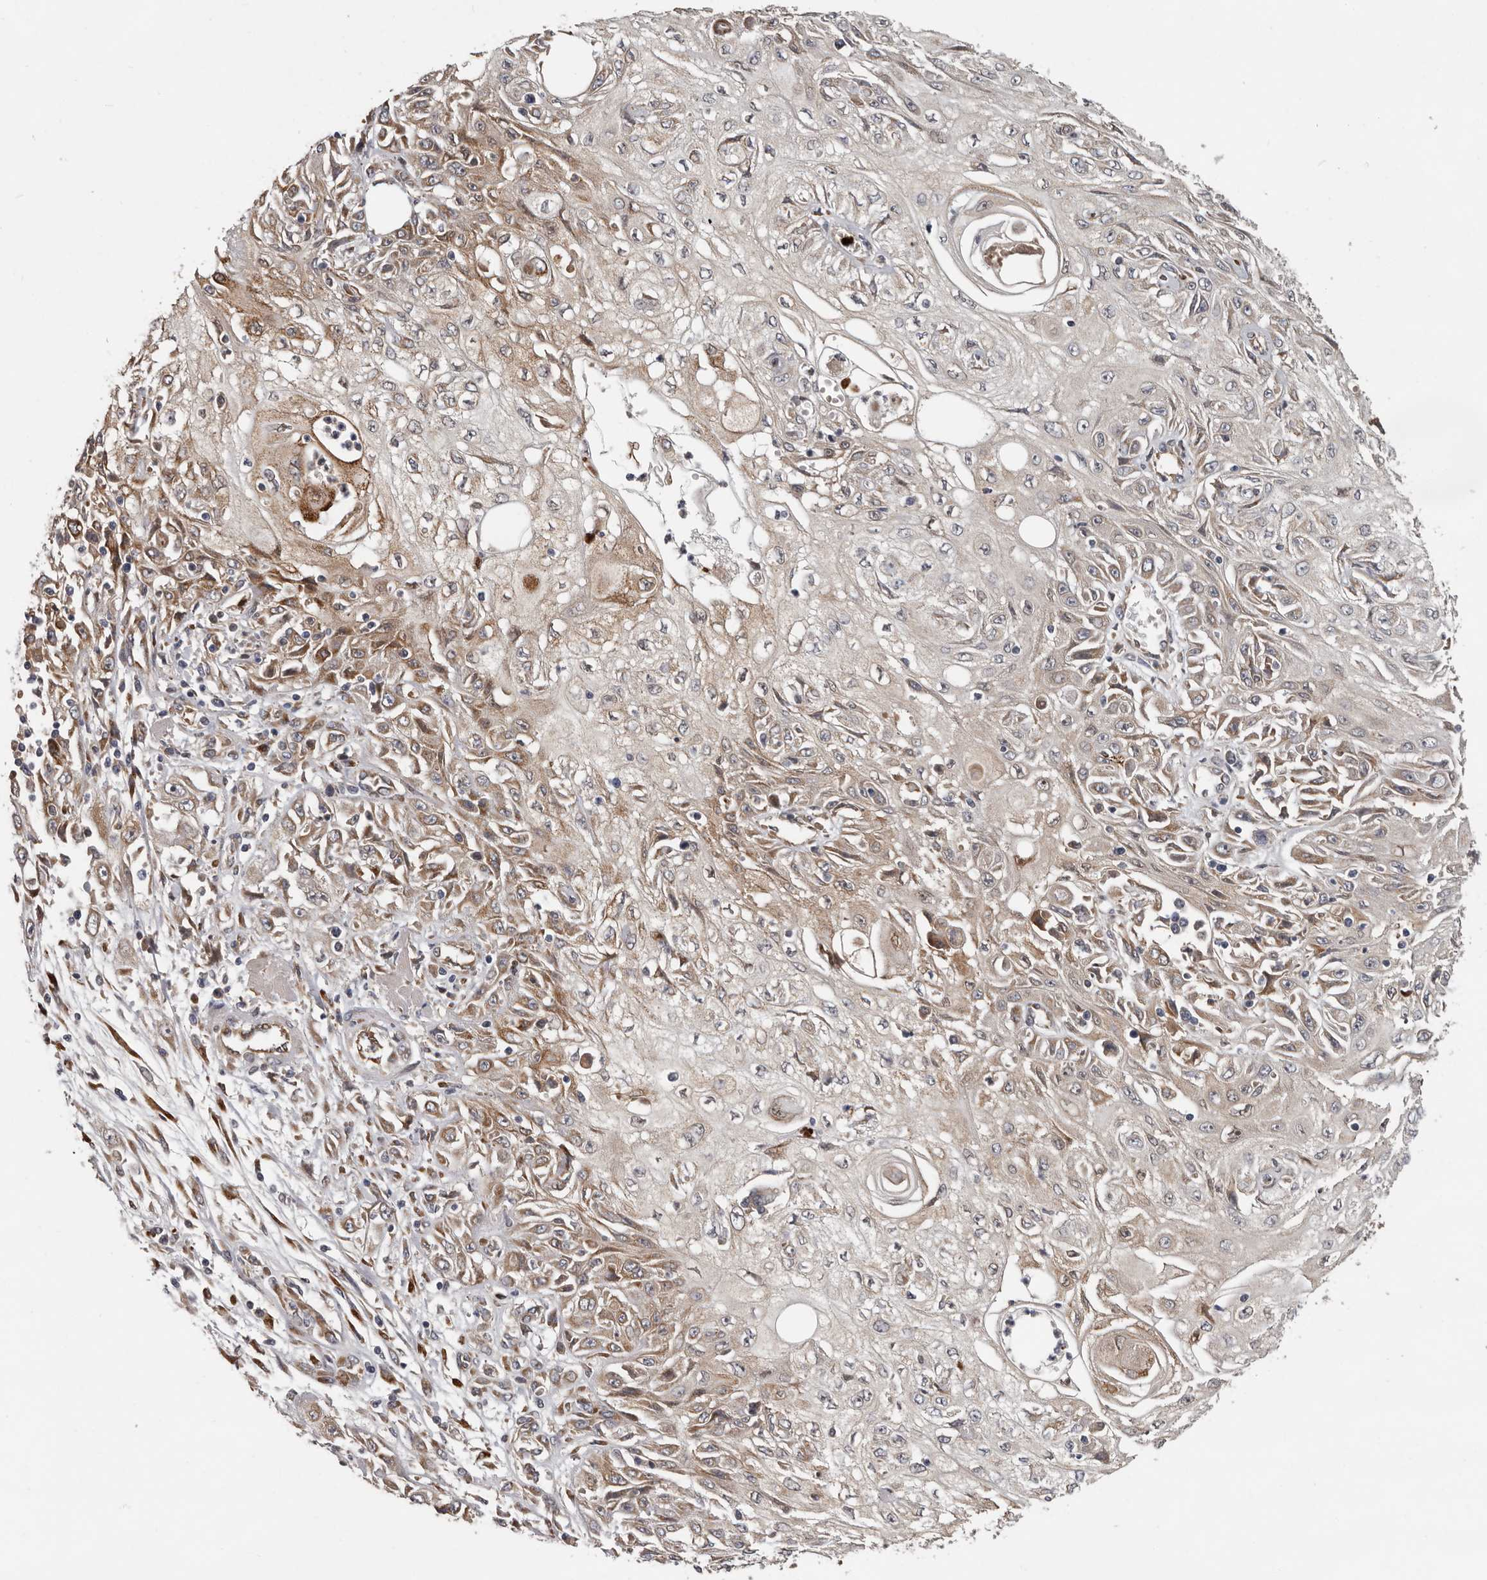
{"staining": {"intensity": "moderate", "quantity": "25%-75%", "location": "cytoplasmic/membranous"}, "tissue": "skin cancer", "cell_type": "Tumor cells", "image_type": "cancer", "snomed": [{"axis": "morphology", "description": "Squamous cell carcinoma, NOS"}, {"axis": "morphology", "description": "Squamous cell carcinoma, metastatic, NOS"}, {"axis": "topography", "description": "Skin"}, {"axis": "topography", "description": "Lymph node"}], "caption": "The photomicrograph reveals a brown stain indicating the presence of a protein in the cytoplasmic/membranous of tumor cells in skin cancer (squamous cell carcinoma).", "gene": "MTF1", "patient": {"sex": "male", "age": 75}}